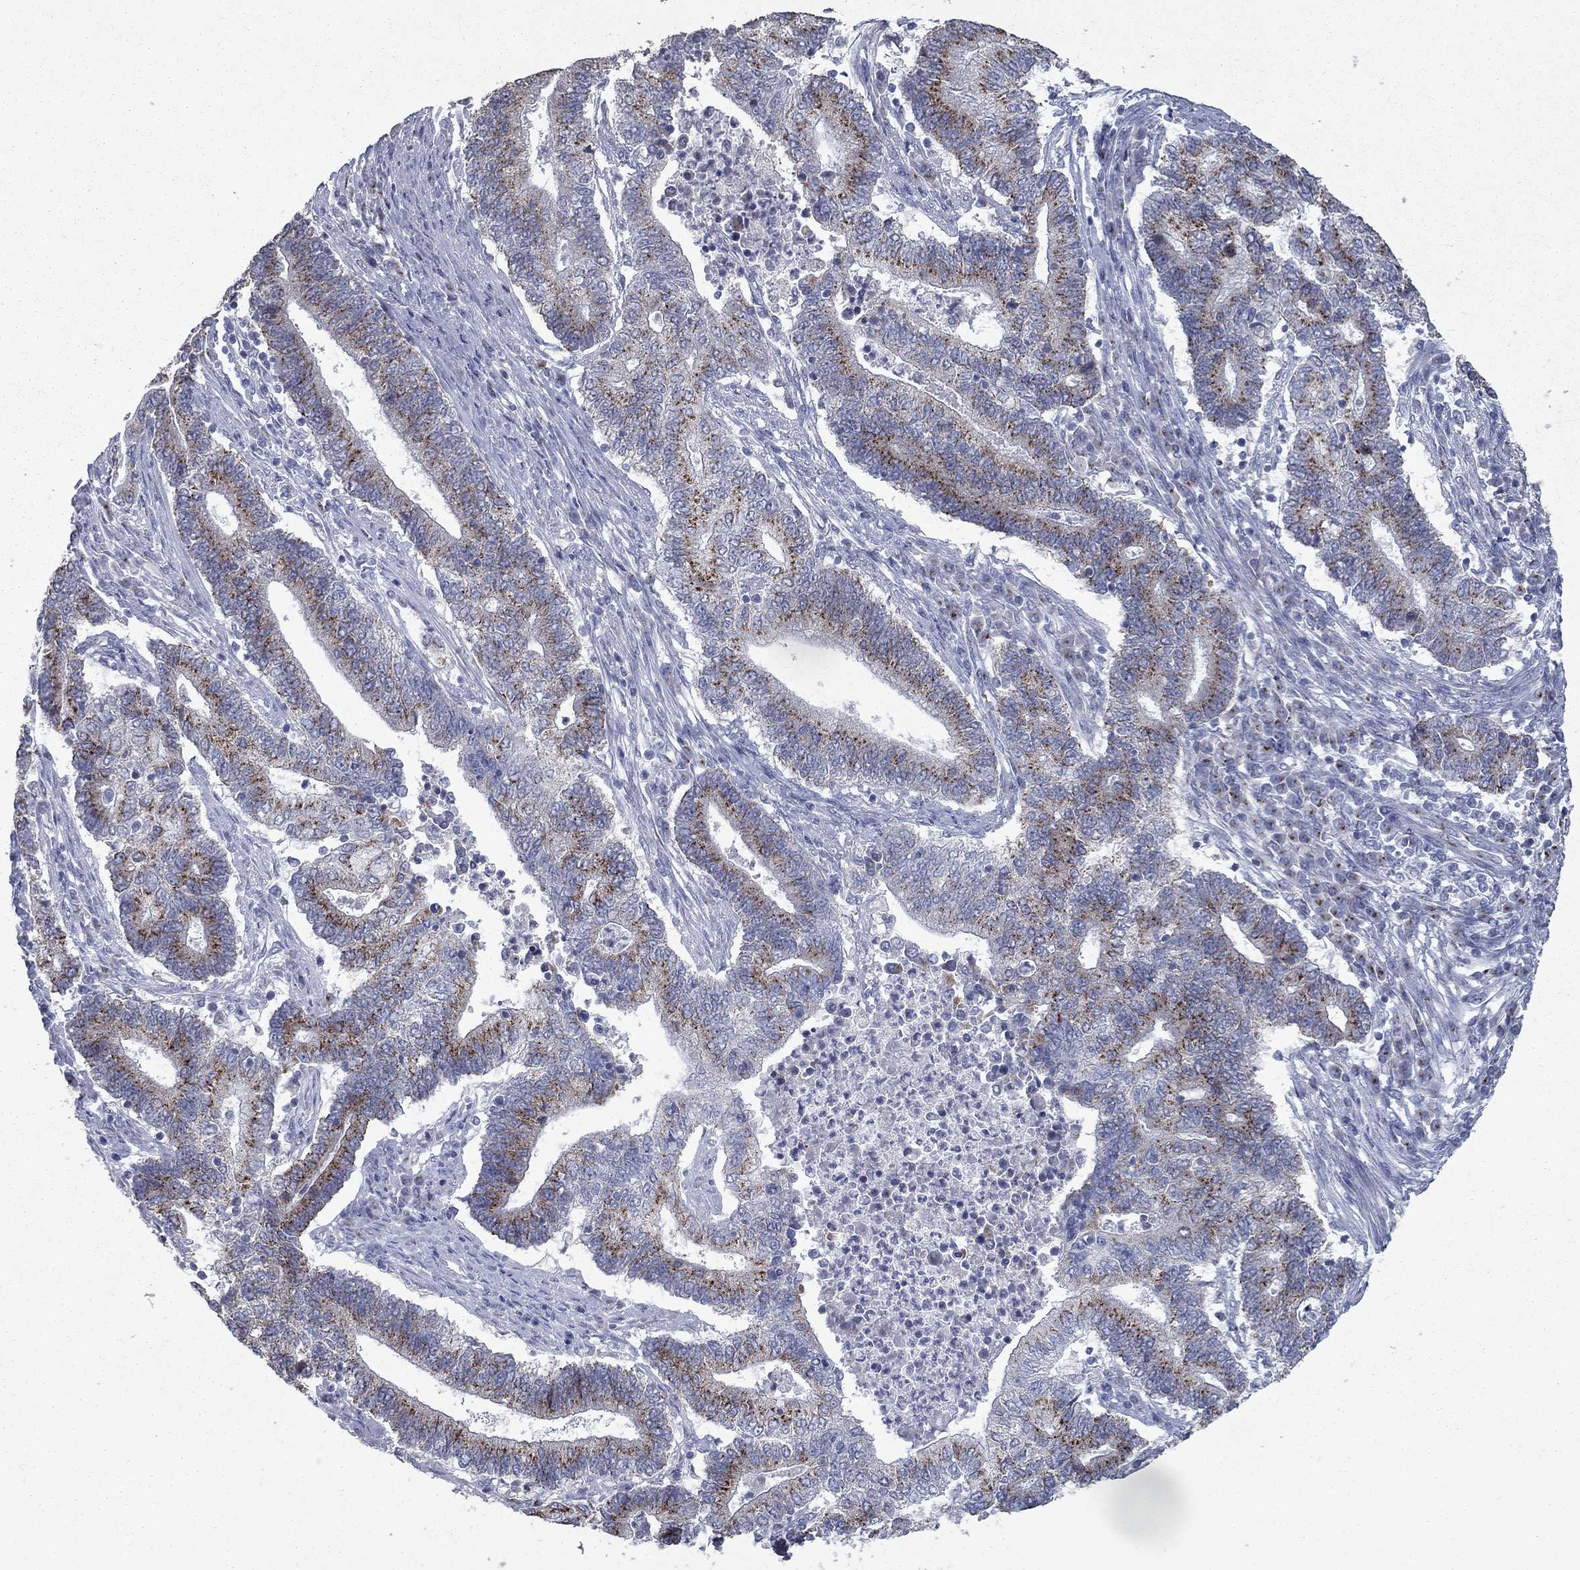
{"staining": {"intensity": "strong", "quantity": "<25%", "location": "cytoplasmic/membranous"}, "tissue": "endometrial cancer", "cell_type": "Tumor cells", "image_type": "cancer", "snomed": [{"axis": "morphology", "description": "Adenocarcinoma, NOS"}, {"axis": "topography", "description": "Uterus"}, {"axis": "topography", "description": "Endometrium"}], "caption": "Endometrial cancer (adenocarcinoma) stained with DAB immunohistochemistry reveals medium levels of strong cytoplasmic/membranous expression in approximately <25% of tumor cells.", "gene": "KIAA0319L", "patient": {"sex": "female", "age": 54}}